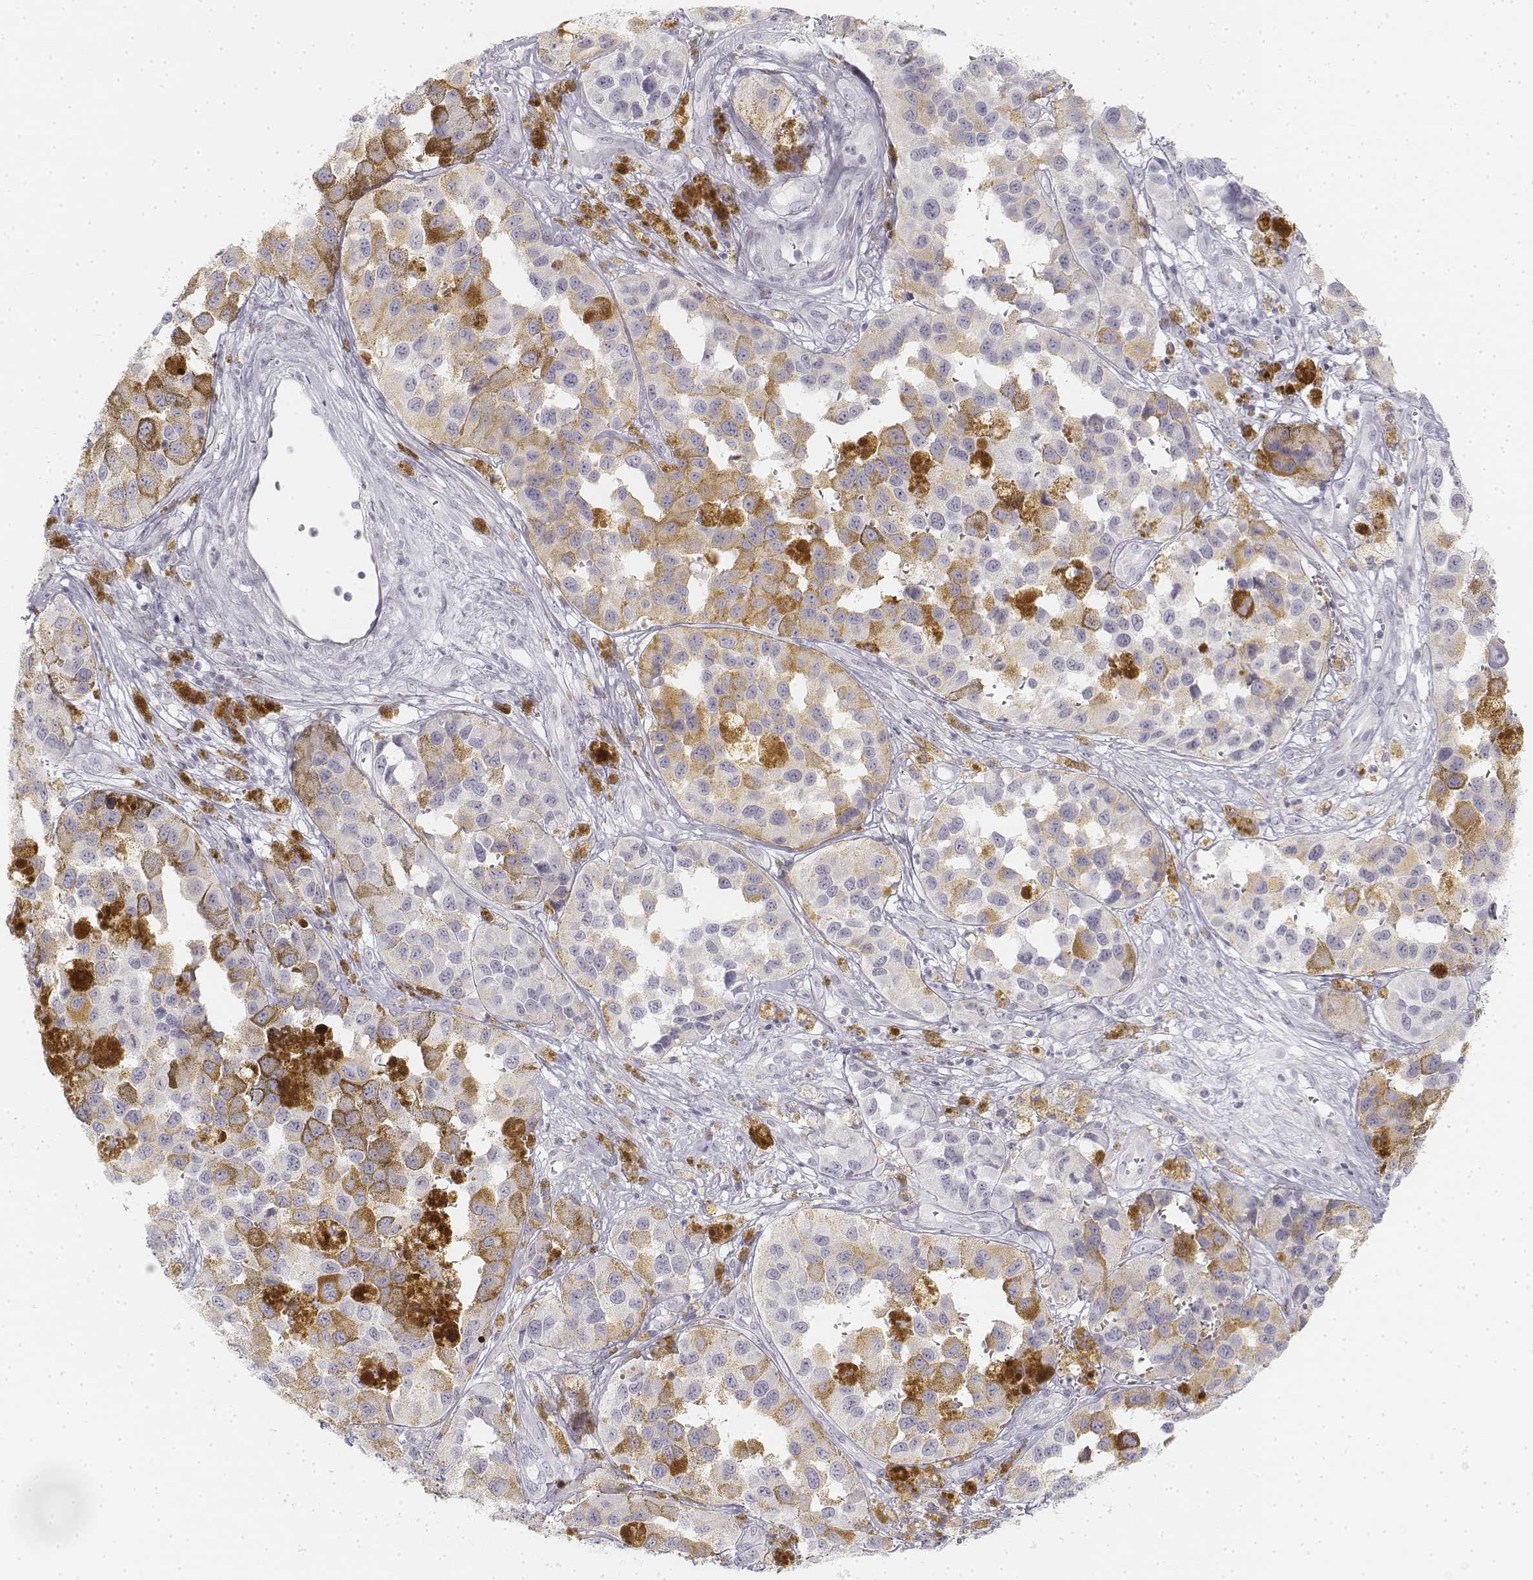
{"staining": {"intensity": "negative", "quantity": "none", "location": "none"}, "tissue": "melanoma", "cell_type": "Tumor cells", "image_type": "cancer", "snomed": [{"axis": "morphology", "description": "Malignant melanoma, NOS"}, {"axis": "topography", "description": "Skin"}], "caption": "Immunohistochemistry photomicrograph of human malignant melanoma stained for a protein (brown), which shows no staining in tumor cells.", "gene": "KRT25", "patient": {"sex": "female", "age": 58}}